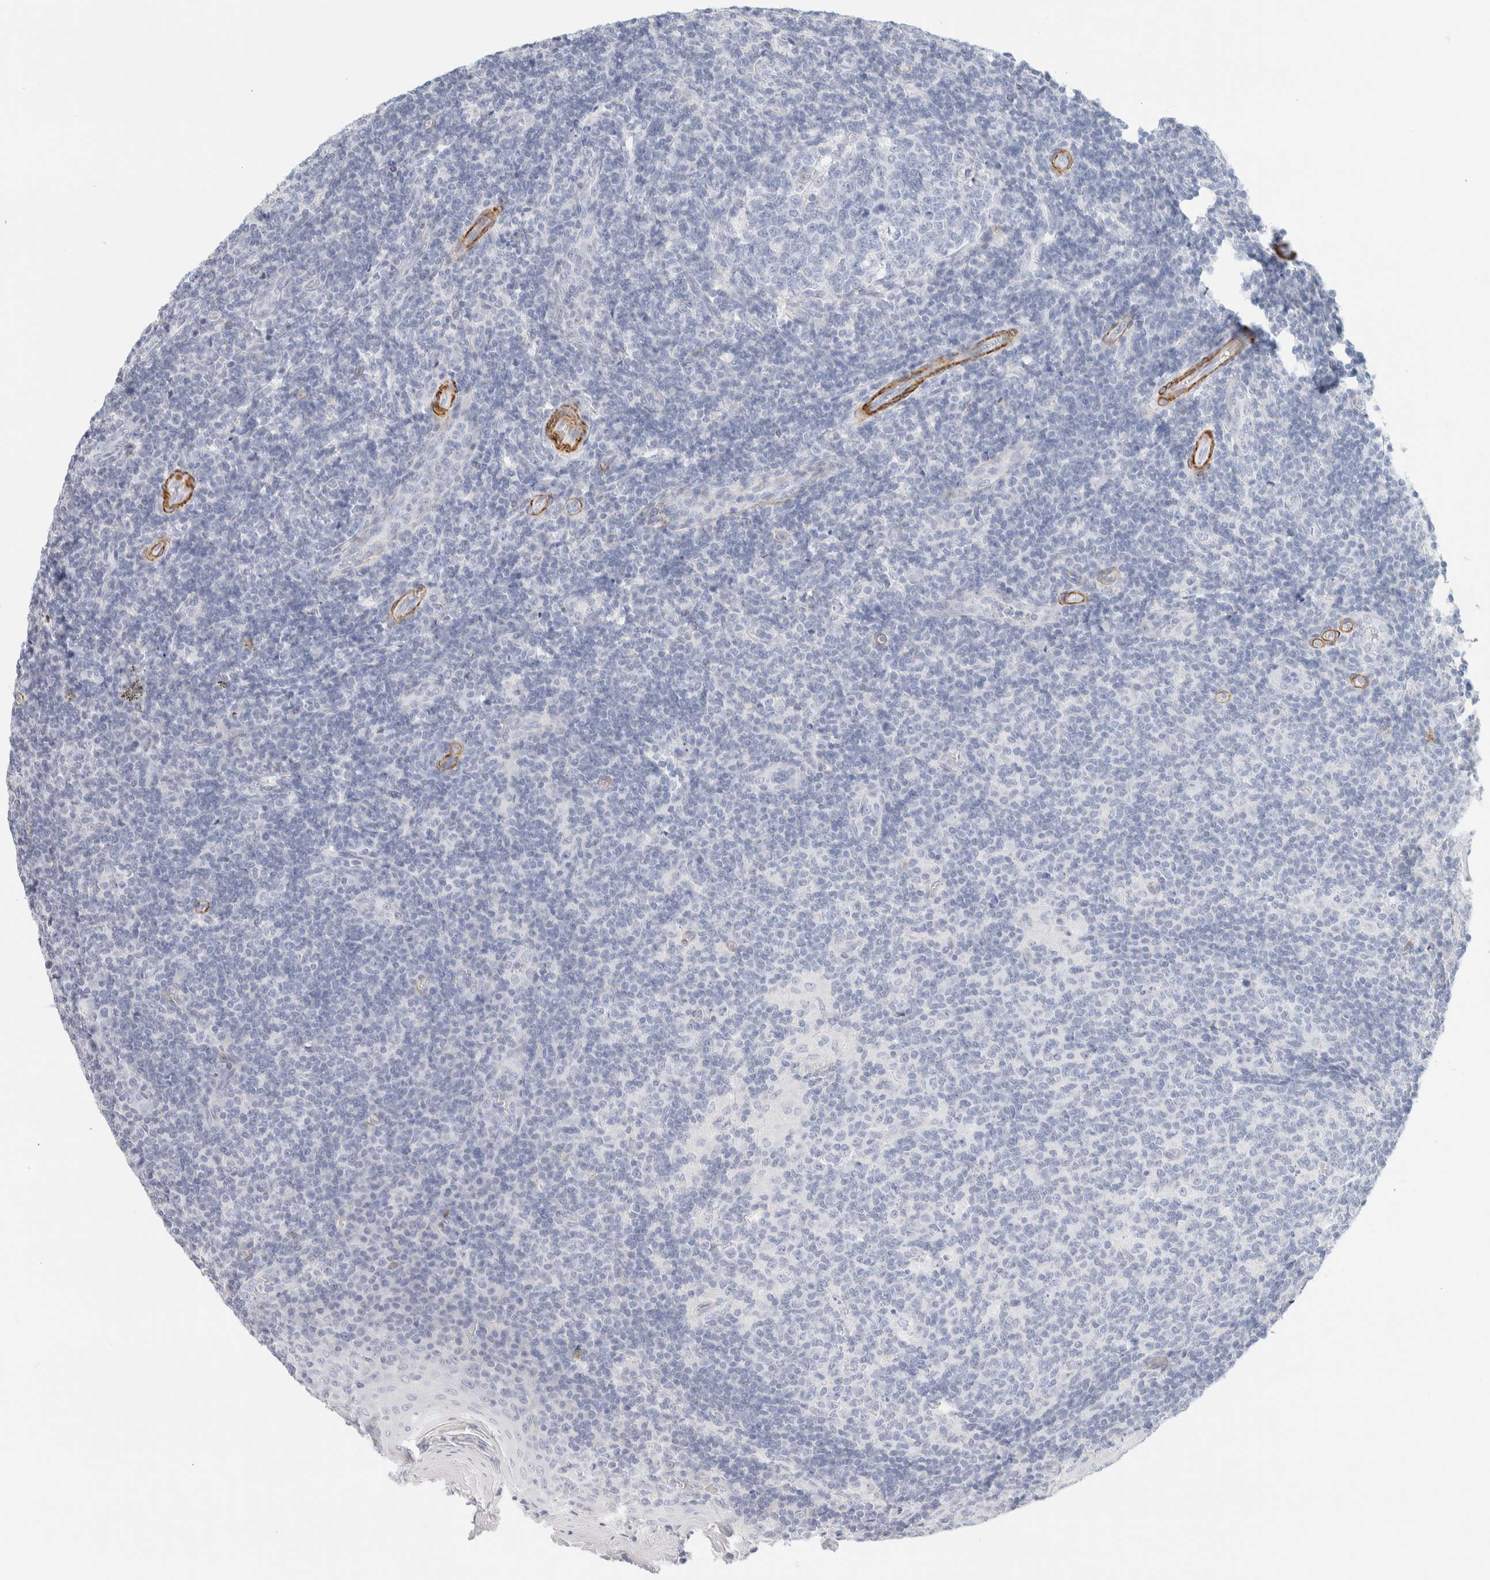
{"staining": {"intensity": "negative", "quantity": "none", "location": "none"}, "tissue": "tonsil", "cell_type": "Germinal center cells", "image_type": "normal", "snomed": [{"axis": "morphology", "description": "Normal tissue, NOS"}, {"axis": "topography", "description": "Tonsil"}], "caption": "This micrograph is of unremarkable tonsil stained with immunohistochemistry to label a protein in brown with the nuclei are counter-stained blue. There is no positivity in germinal center cells.", "gene": "AFMID", "patient": {"sex": "female", "age": 19}}